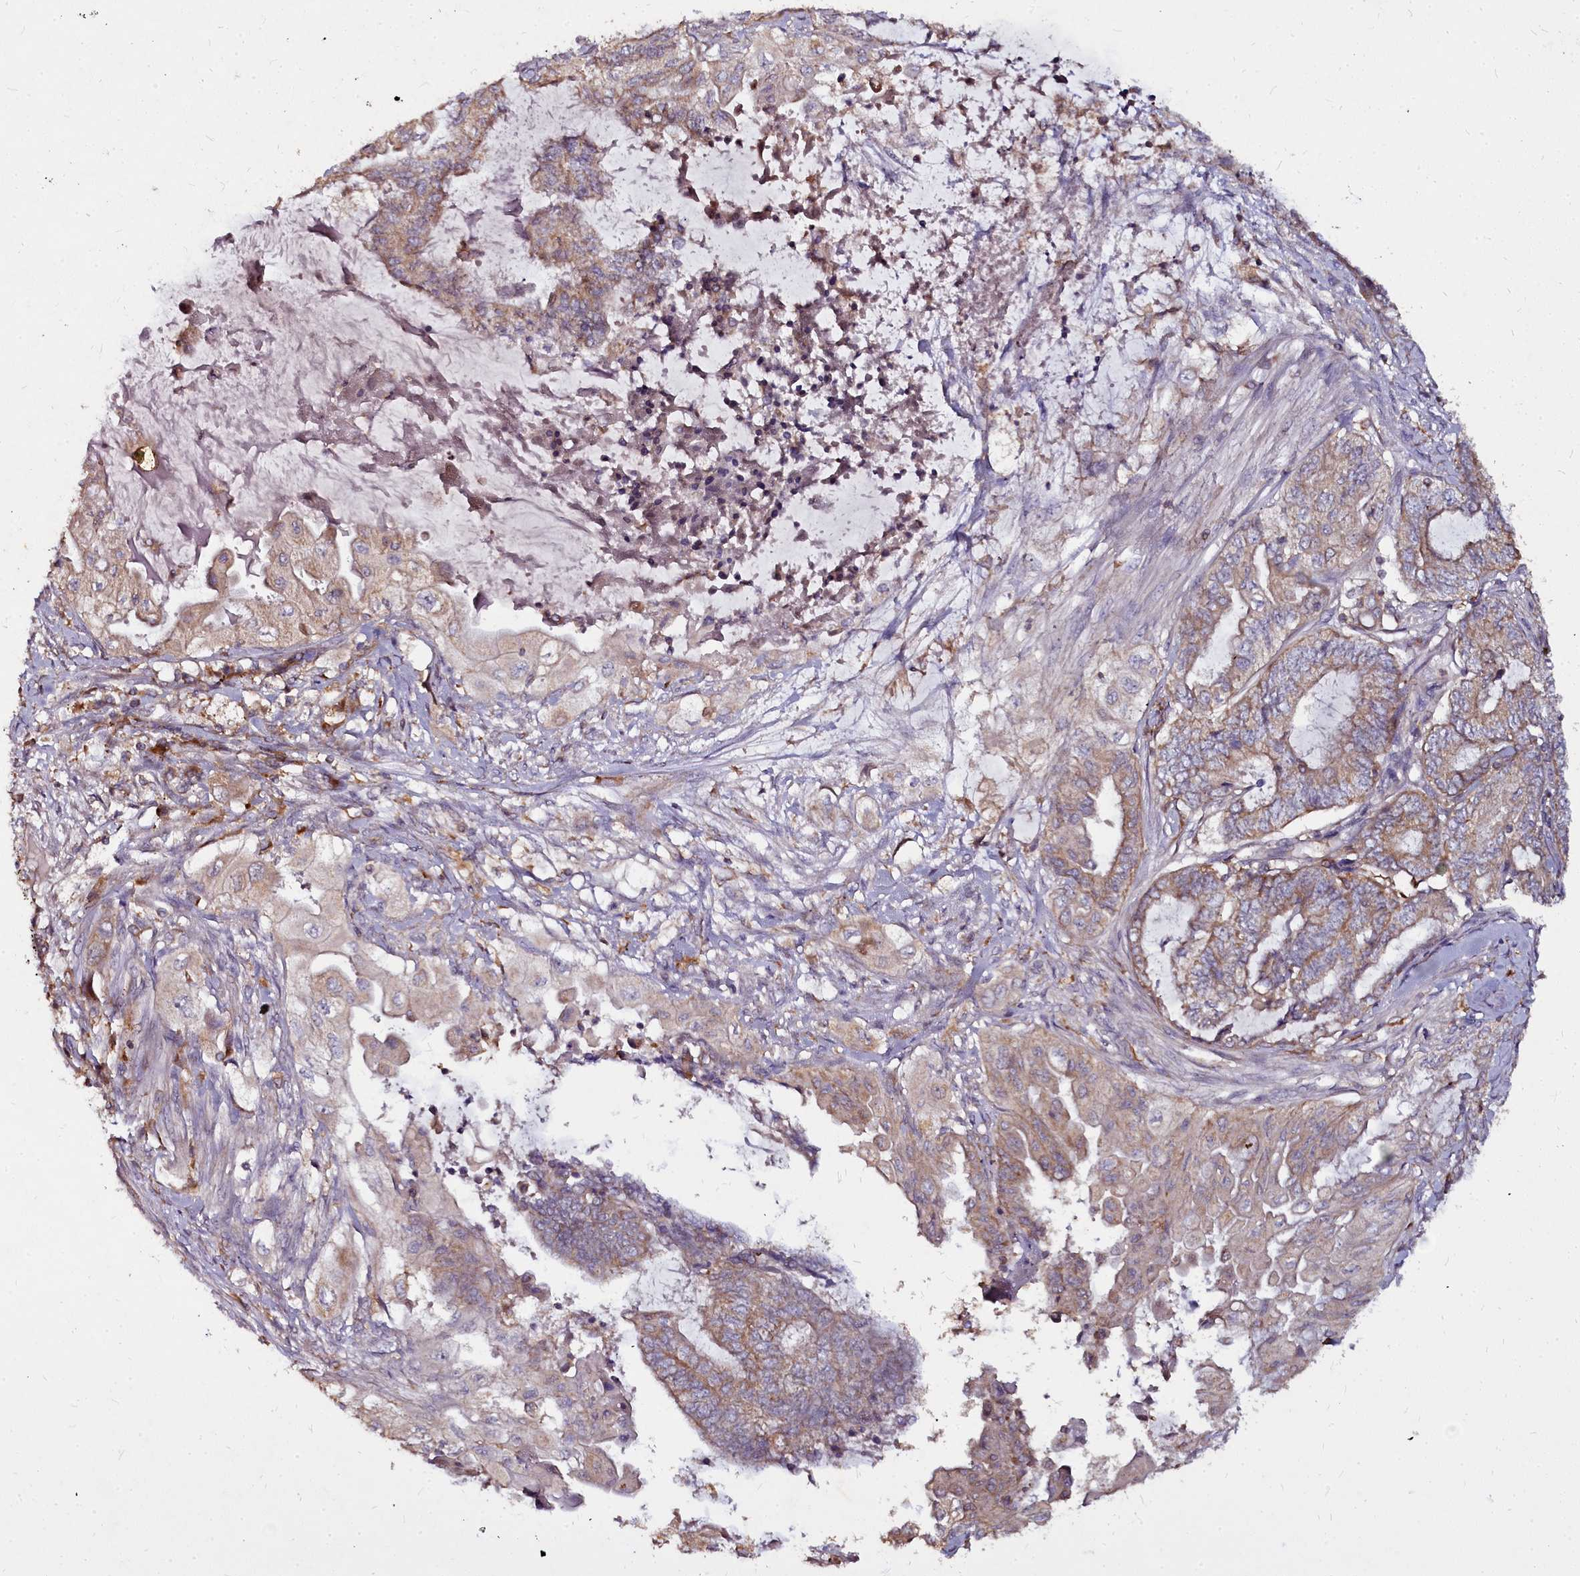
{"staining": {"intensity": "moderate", "quantity": "25%-75%", "location": "cytoplasmic/membranous"}, "tissue": "endometrial cancer", "cell_type": "Tumor cells", "image_type": "cancer", "snomed": [{"axis": "morphology", "description": "Adenocarcinoma, NOS"}, {"axis": "topography", "description": "Uterus"}, {"axis": "topography", "description": "Endometrium"}], "caption": "About 25%-75% of tumor cells in endometrial cancer (adenocarcinoma) show moderate cytoplasmic/membranous protein positivity as visualized by brown immunohistochemical staining.", "gene": "NCKAP1L", "patient": {"sex": "female", "age": 70}}